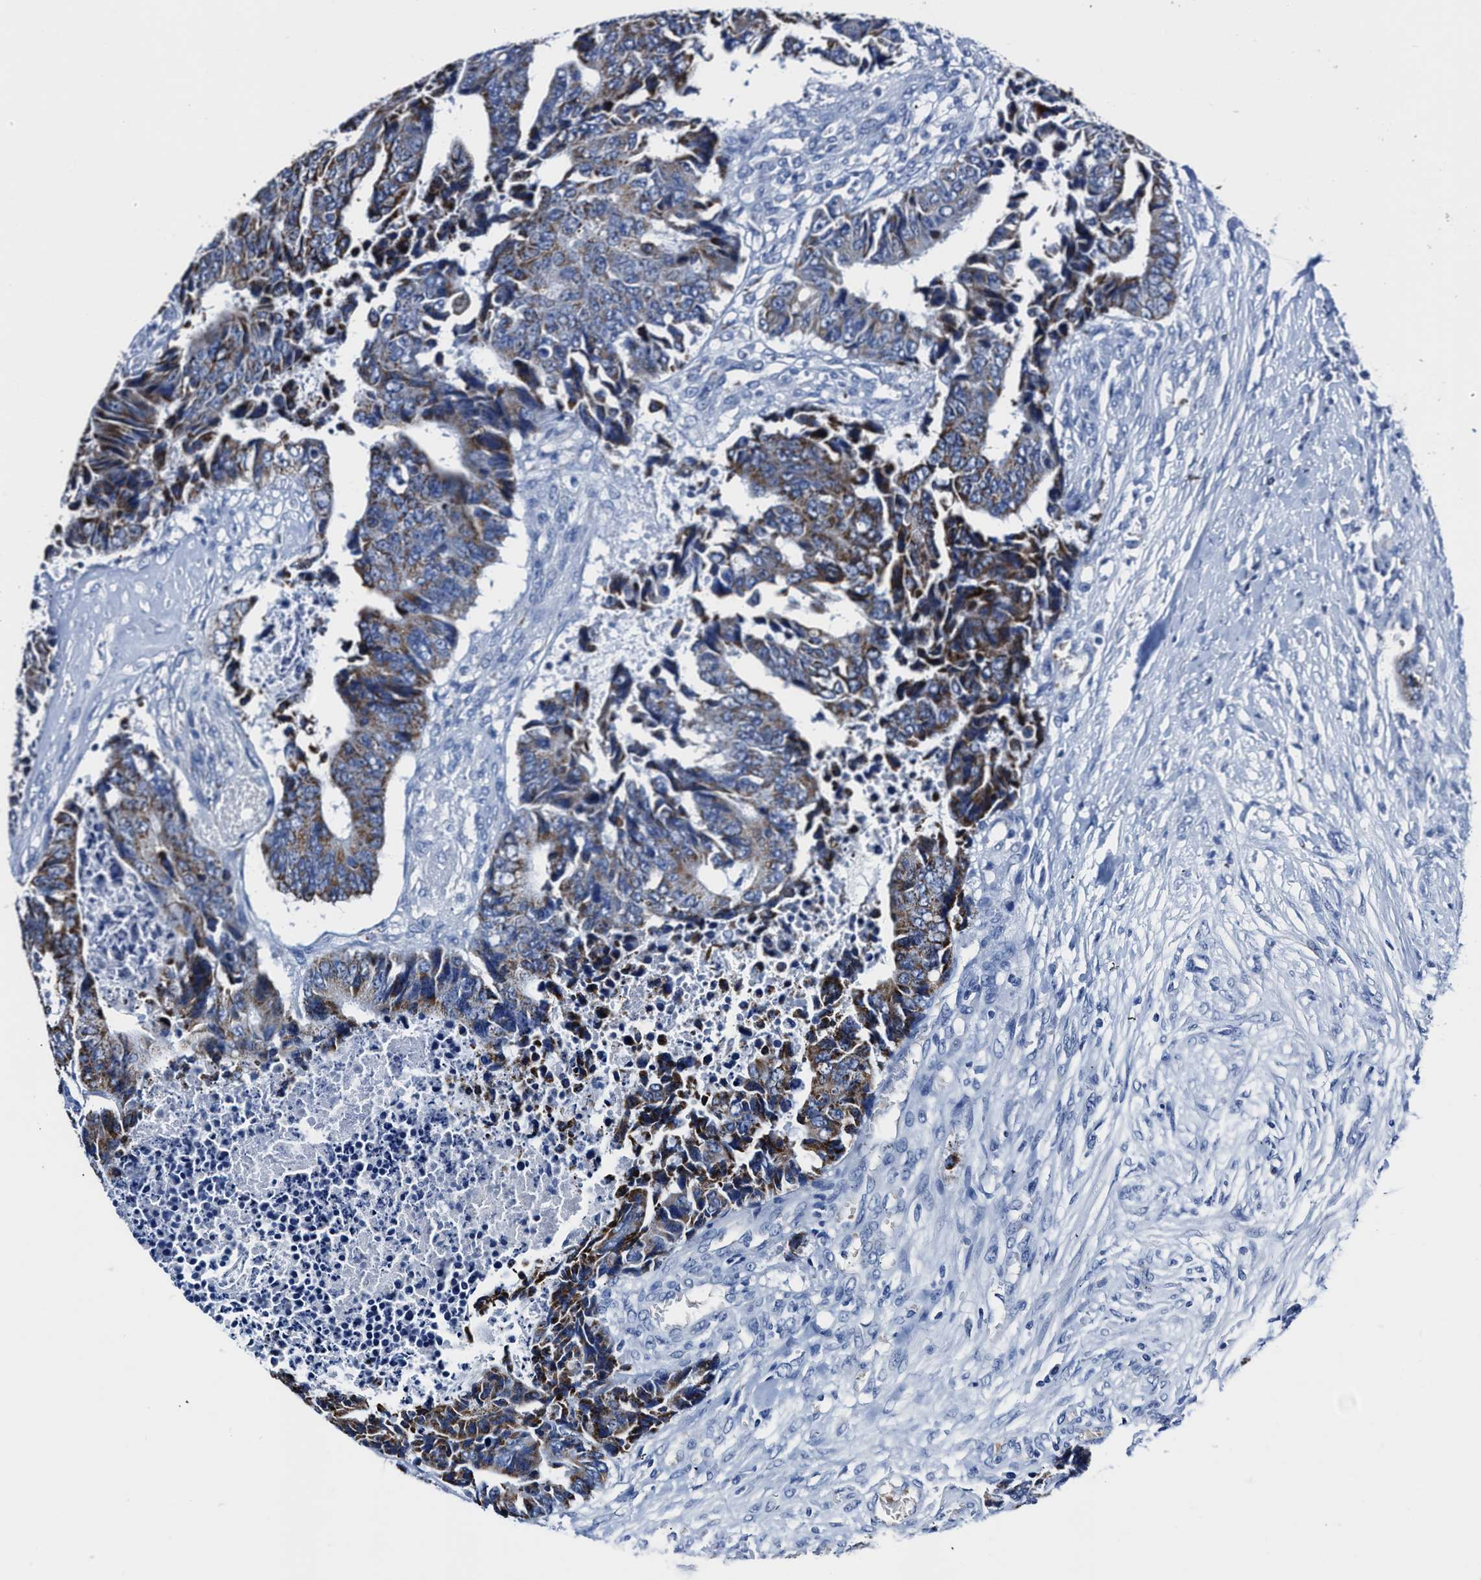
{"staining": {"intensity": "strong", "quantity": ">75%", "location": "cytoplasmic/membranous"}, "tissue": "colorectal cancer", "cell_type": "Tumor cells", "image_type": "cancer", "snomed": [{"axis": "morphology", "description": "Adenocarcinoma, NOS"}, {"axis": "topography", "description": "Rectum"}], "caption": "This is a micrograph of immunohistochemistry (IHC) staining of colorectal cancer (adenocarcinoma), which shows strong expression in the cytoplasmic/membranous of tumor cells.", "gene": "KCNMB3", "patient": {"sex": "male", "age": 84}}